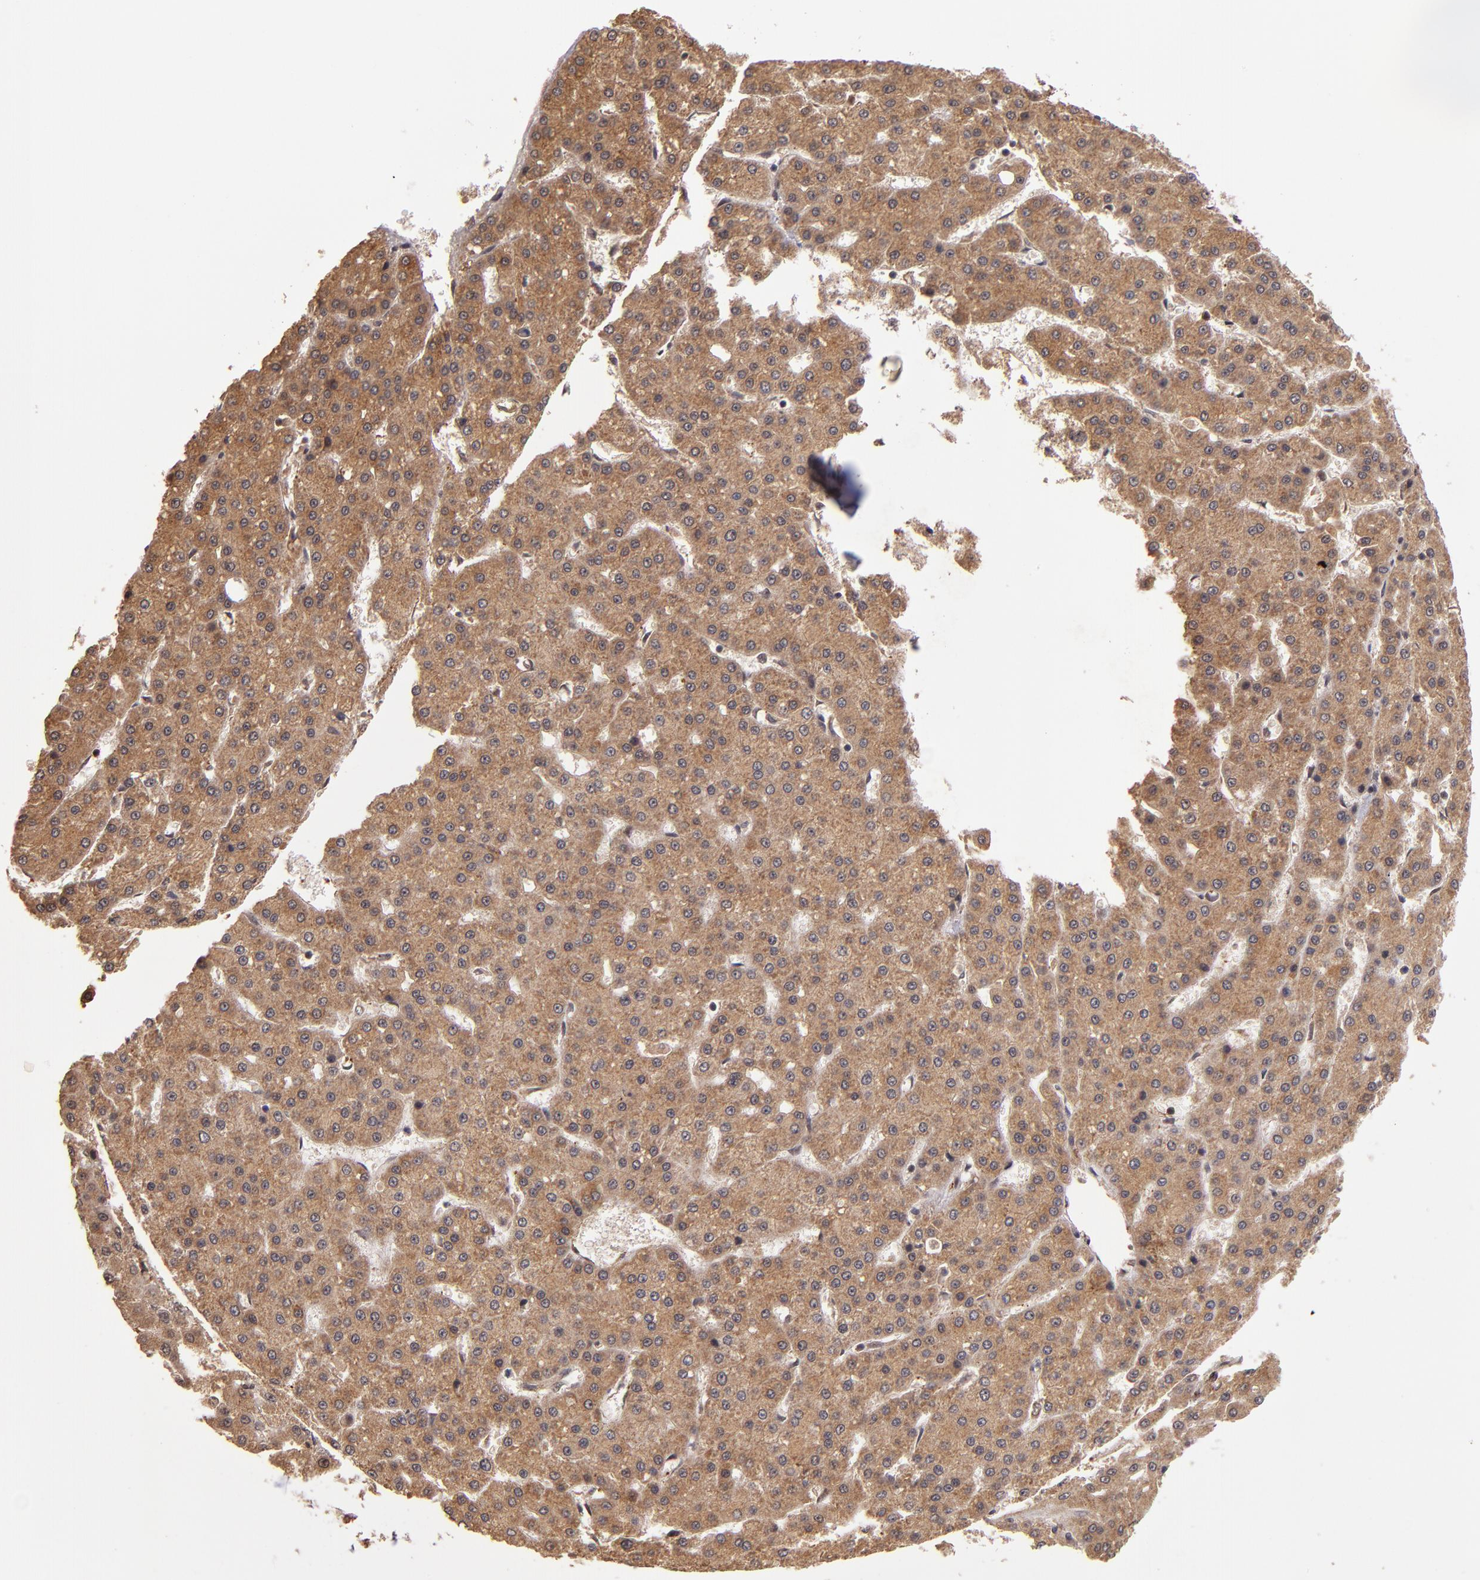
{"staining": {"intensity": "strong", "quantity": ">75%", "location": "cytoplasmic/membranous"}, "tissue": "liver cancer", "cell_type": "Tumor cells", "image_type": "cancer", "snomed": [{"axis": "morphology", "description": "Carcinoma, Hepatocellular, NOS"}, {"axis": "topography", "description": "Liver"}], "caption": "Hepatocellular carcinoma (liver) was stained to show a protein in brown. There is high levels of strong cytoplasmic/membranous expression in approximately >75% of tumor cells. (brown staining indicates protein expression, while blue staining denotes nuclei).", "gene": "RIOK3", "patient": {"sex": "male", "age": 47}}